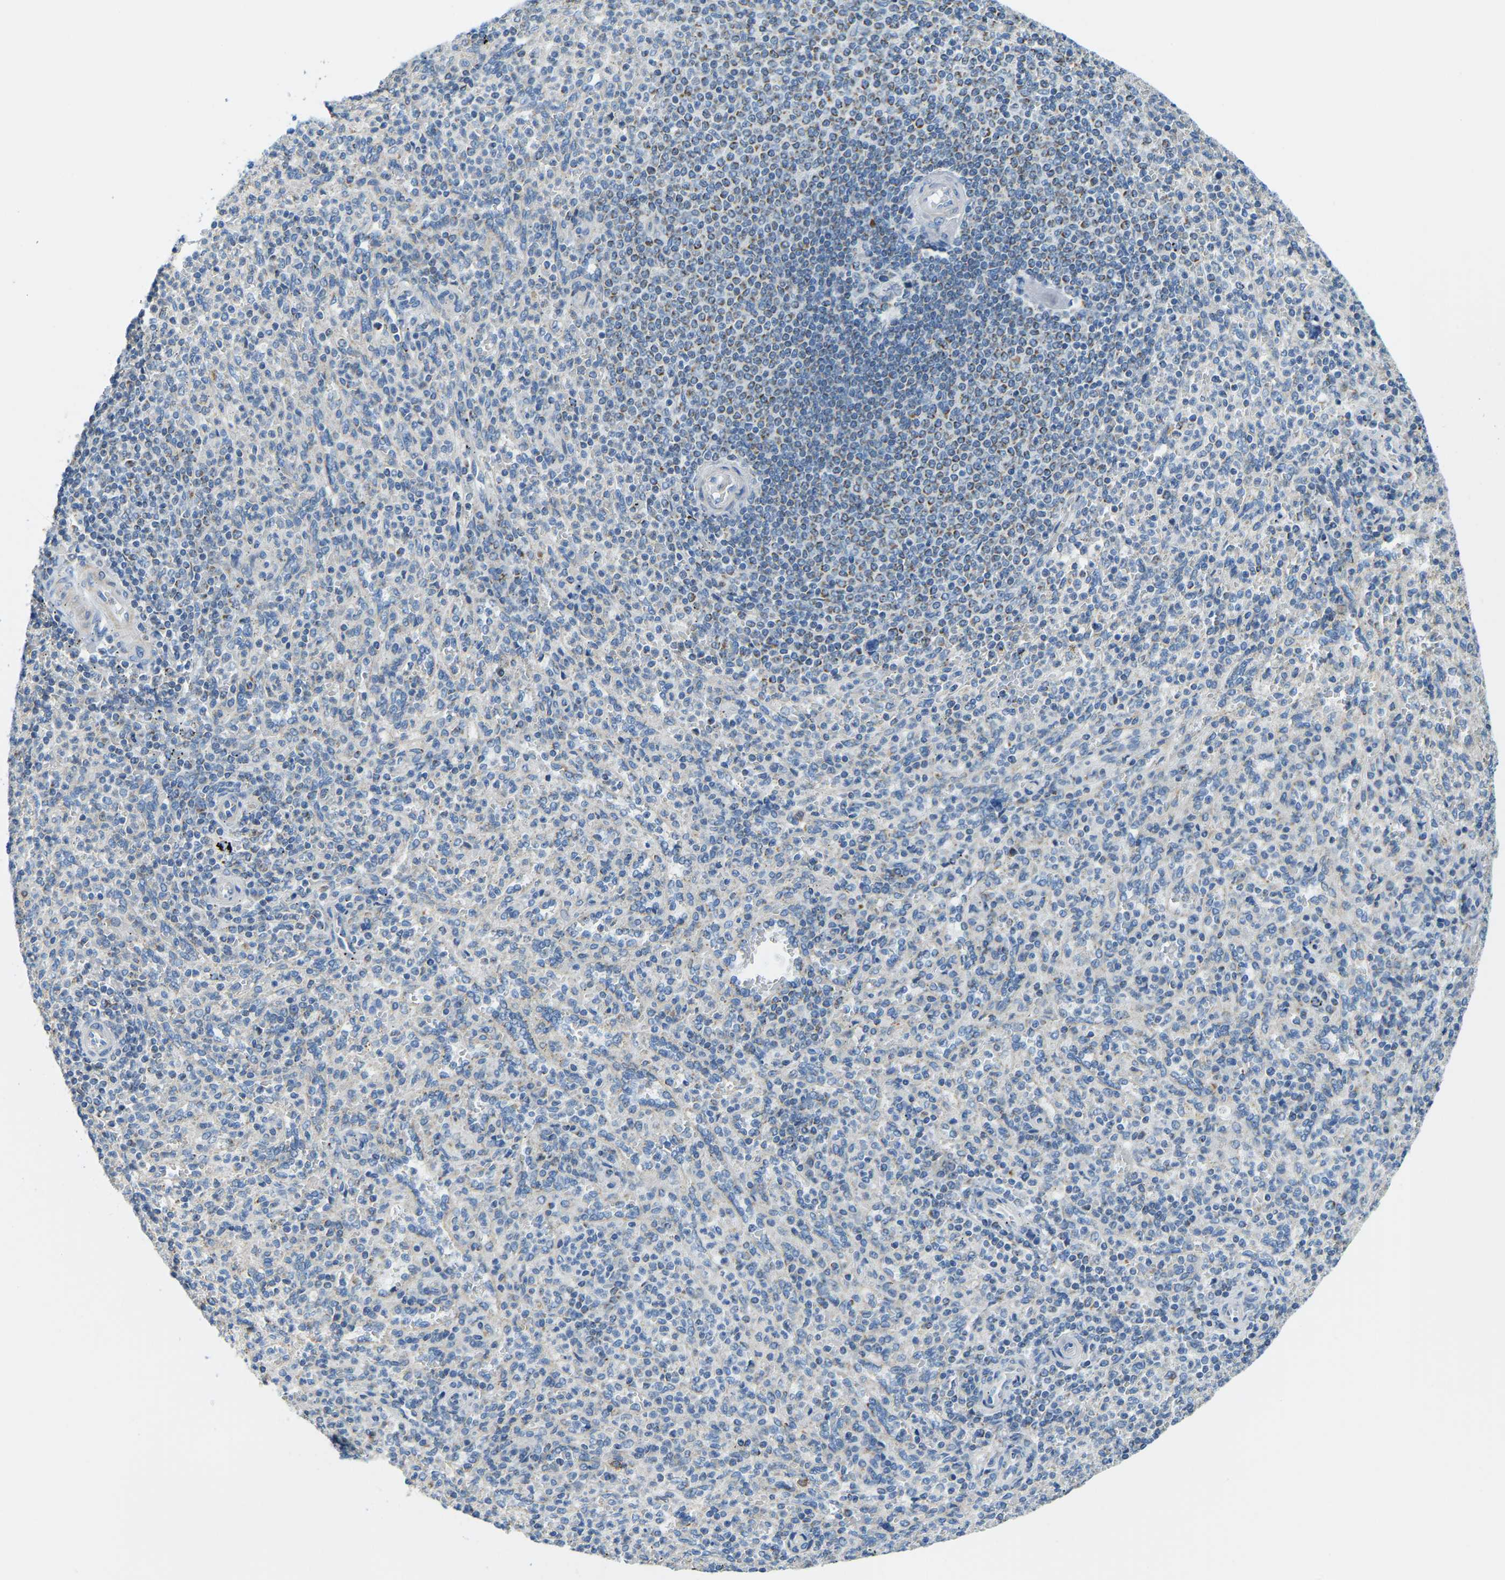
{"staining": {"intensity": "weak", "quantity": "<25%", "location": "cytoplasmic/membranous"}, "tissue": "spleen", "cell_type": "Cells in red pulp", "image_type": "normal", "snomed": [{"axis": "morphology", "description": "Normal tissue, NOS"}, {"axis": "topography", "description": "Spleen"}], "caption": "A micrograph of spleen stained for a protein exhibits no brown staining in cells in red pulp. (DAB (3,3'-diaminobenzidine) IHC, high magnification).", "gene": "GDA", "patient": {"sex": "male", "age": 36}}